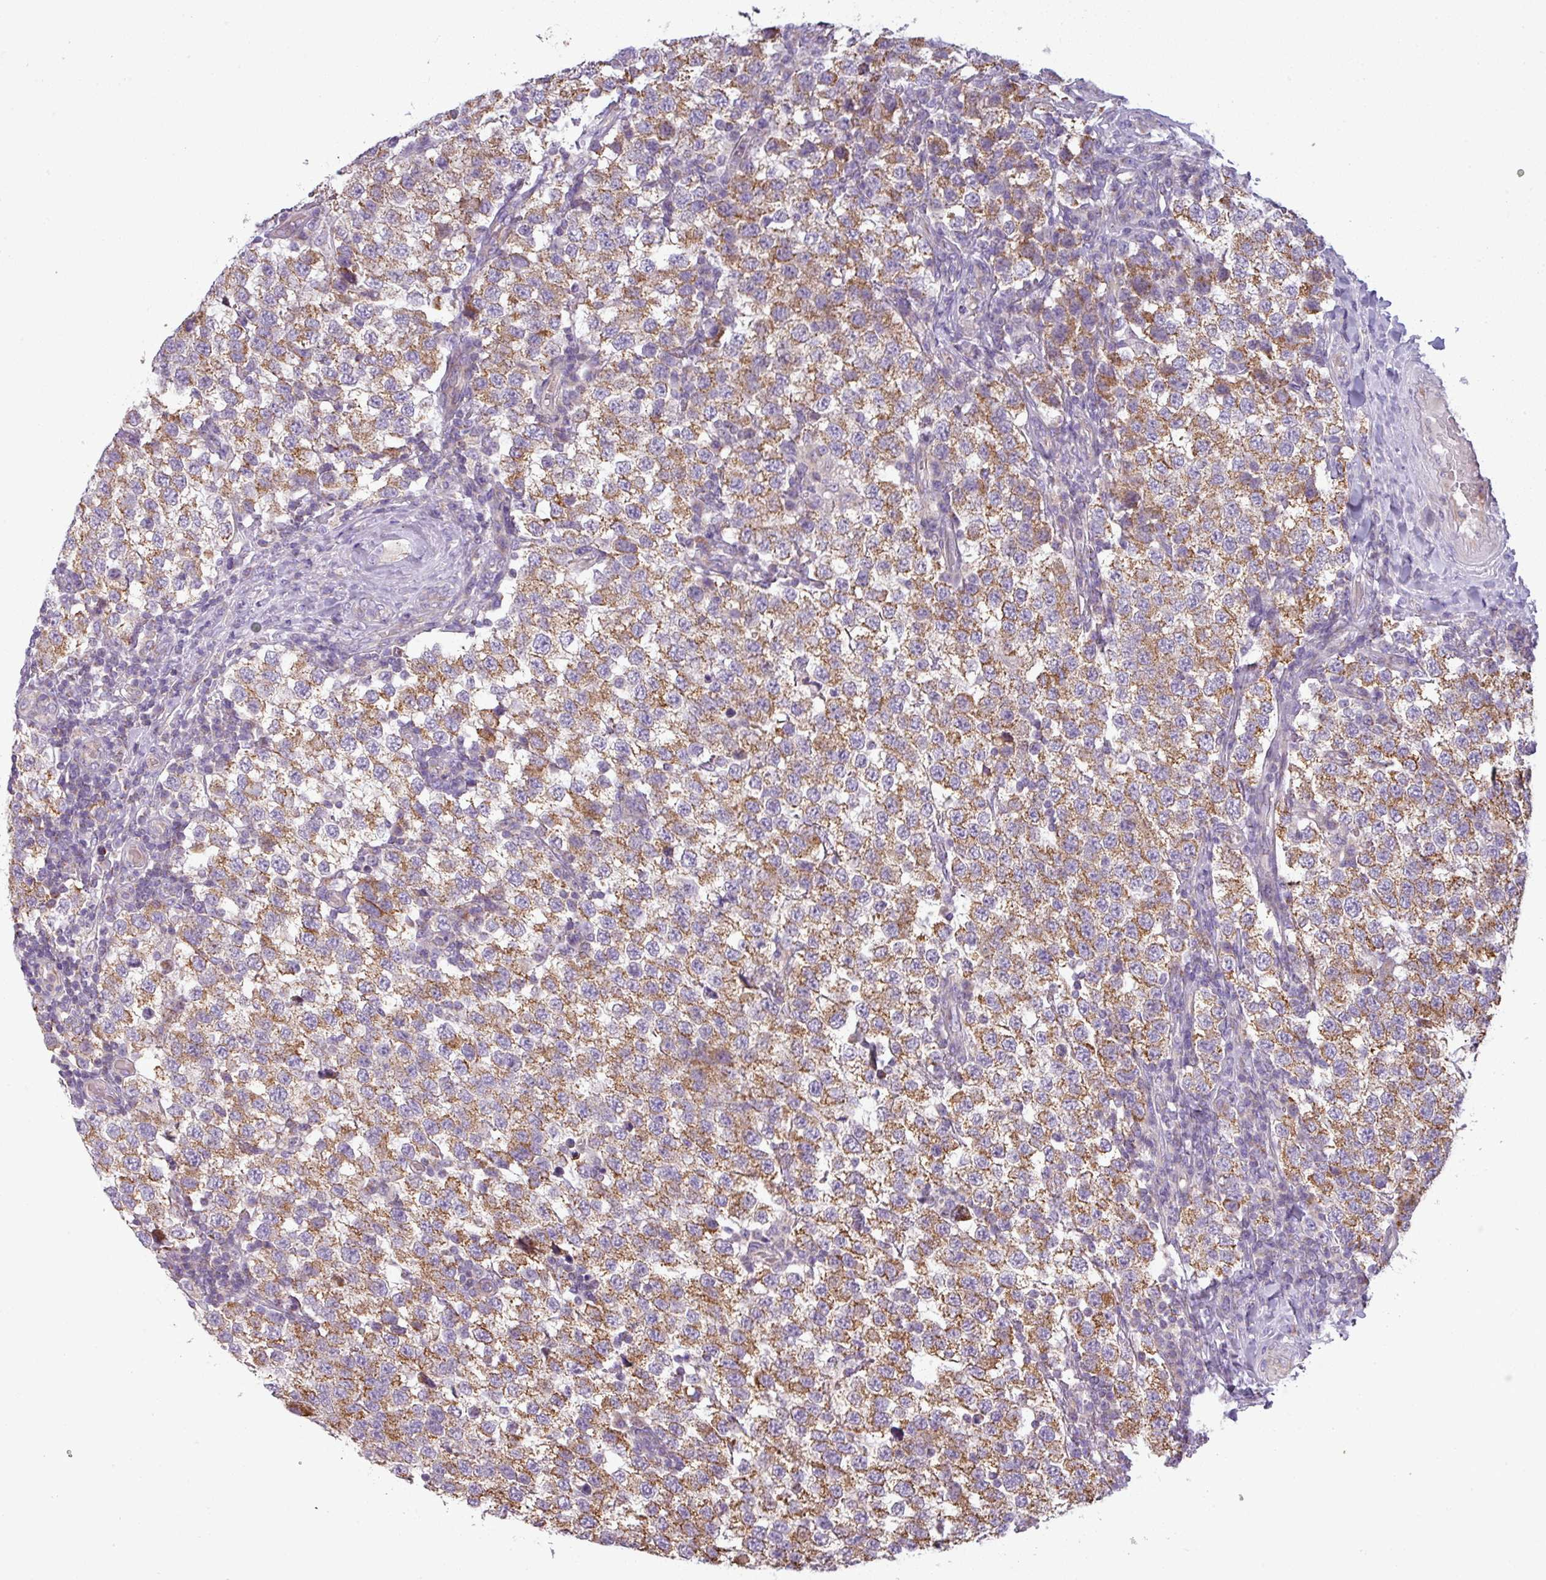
{"staining": {"intensity": "moderate", "quantity": "25%-75%", "location": "cytoplasmic/membranous"}, "tissue": "testis cancer", "cell_type": "Tumor cells", "image_type": "cancer", "snomed": [{"axis": "morphology", "description": "Seminoma, NOS"}, {"axis": "topography", "description": "Testis"}], "caption": "An IHC photomicrograph of tumor tissue is shown. Protein staining in brown highlights moderate cytoplasmic/membranous positivity in testis cancer within tumor cells. Using DAB (3,3'-diaminobenzidine) (brown) and hematoxylin (blue) stains, captured at high magnification using brightfield microscopy.", "gene": "PNMA6A", "patient": {"sex": "male", "age": 34}}